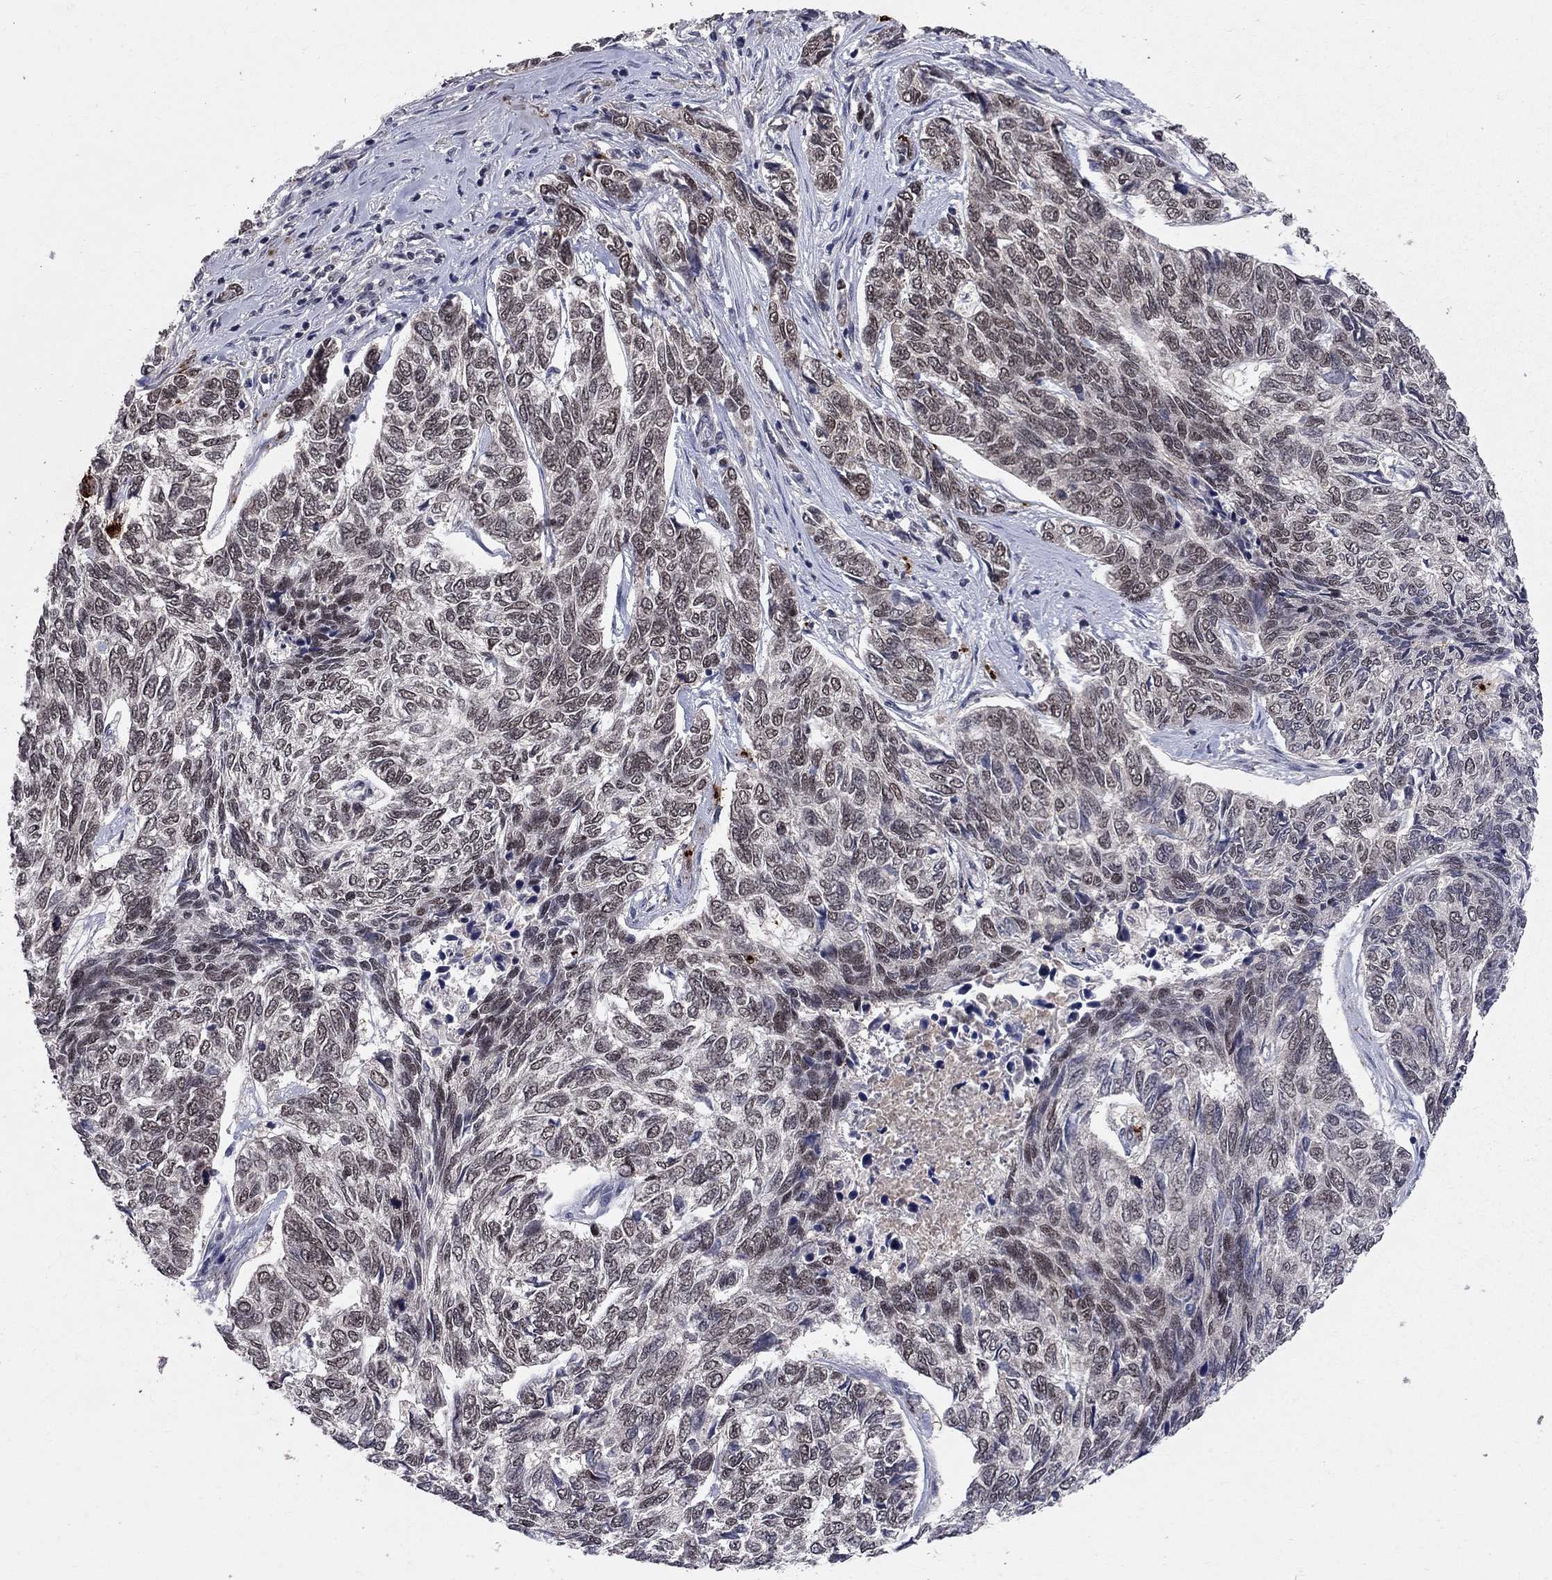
{"staining": {"intensity": "negative", "quantity": "none", "location": "none"}, "tissue": "skin cancer", "cell_type": "Tumor cells", "image_type": "cancer", "snomed": [{"axis": "morphology", "description": "Basal cell carcinoma"}, {"axis": "topography", "description": "Skin"}], "caption": "Skin cancer (basal cell carcinoma) stained for a protein using immunohistochemistry (IHC) exhibits no expression tumor cells.", "gene": "SAP30L", "patient": {"sex": "female", "age": 65}}